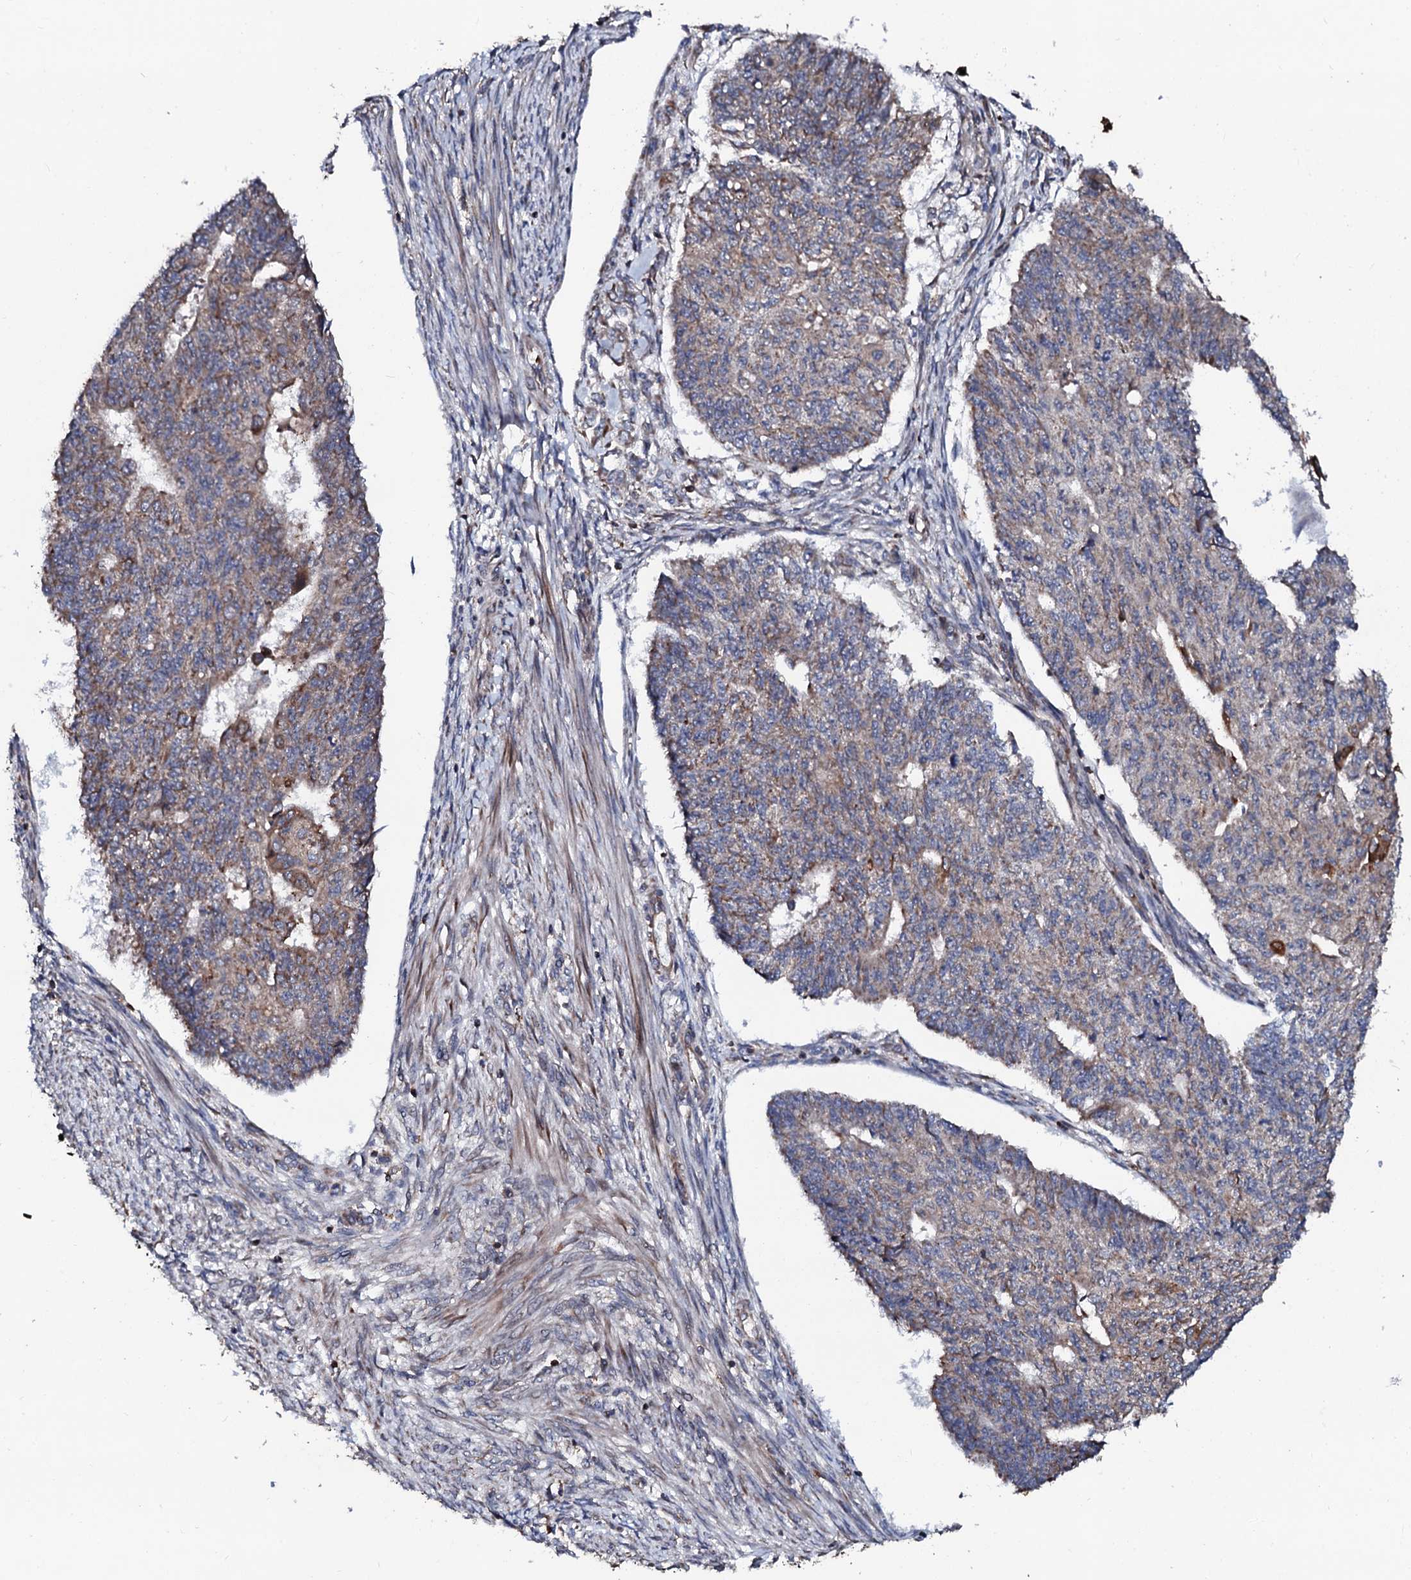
{"staining": {"intensity": "weak", "quantity": "25%-75%", "location": "cytoplasmic/membranous"}, "tissue": "endometrial cancer", "cell_type": "Tumor cells", "image_type": "cancer", "snomed": [{"axis": "morphology", "description": "Adenocarcinoma, NOS"}, {"axis": "topography", "description": "Endometrium"}], "caption": "This photomicrograph displays endometrial cancer stained with immunohistochemistry (IHC) to label a protein in brown. The cytoplasmic/membranous of tumor cells show weak positivity for the protein. Nuclei are counter-stained blue.", "gene": "SDHAF2", "patient": {"sex": "female", "age": 32}}